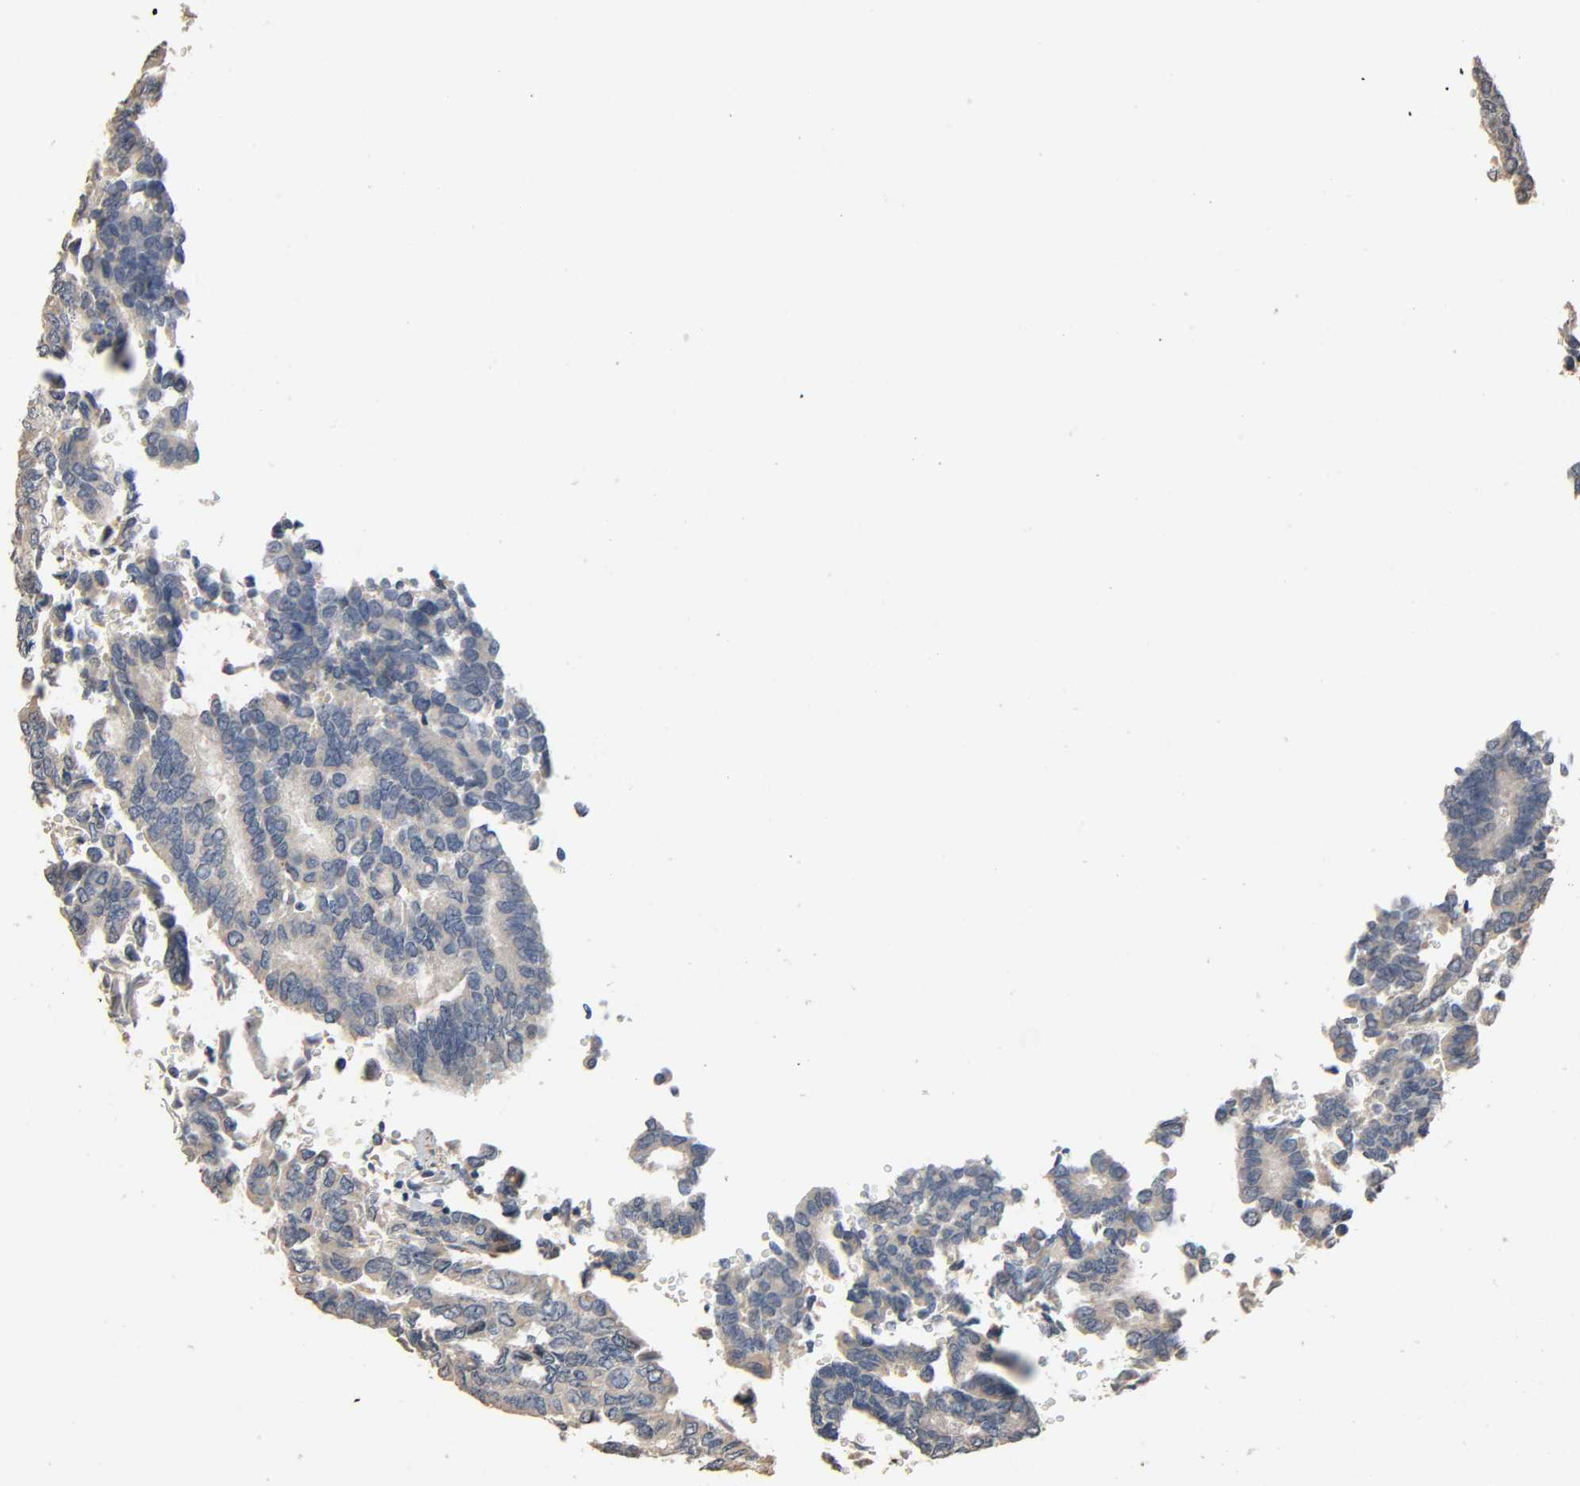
{"staining": {"intensity": "weak", "quantity": ">75%", "location": "cytoplasmic/membranous"}, "tissue": "thyroid cancer", "cell_type": "Tumor cells", "image_type": "cancer", "snomed": [{"axis": "morphology", "description": "Papillary adenocarcinoma, NOS"}, {"axis": "topography", "description": "Thyroid gland"}], "caption": "A brown stain highlights weak cytoplasmic/membranous positivity of a protein in human papillary adenocarcinoma (thyroid) tumor cells.", "gene": "GSTA3", "patient": {"sex": "female", "age": 35}}